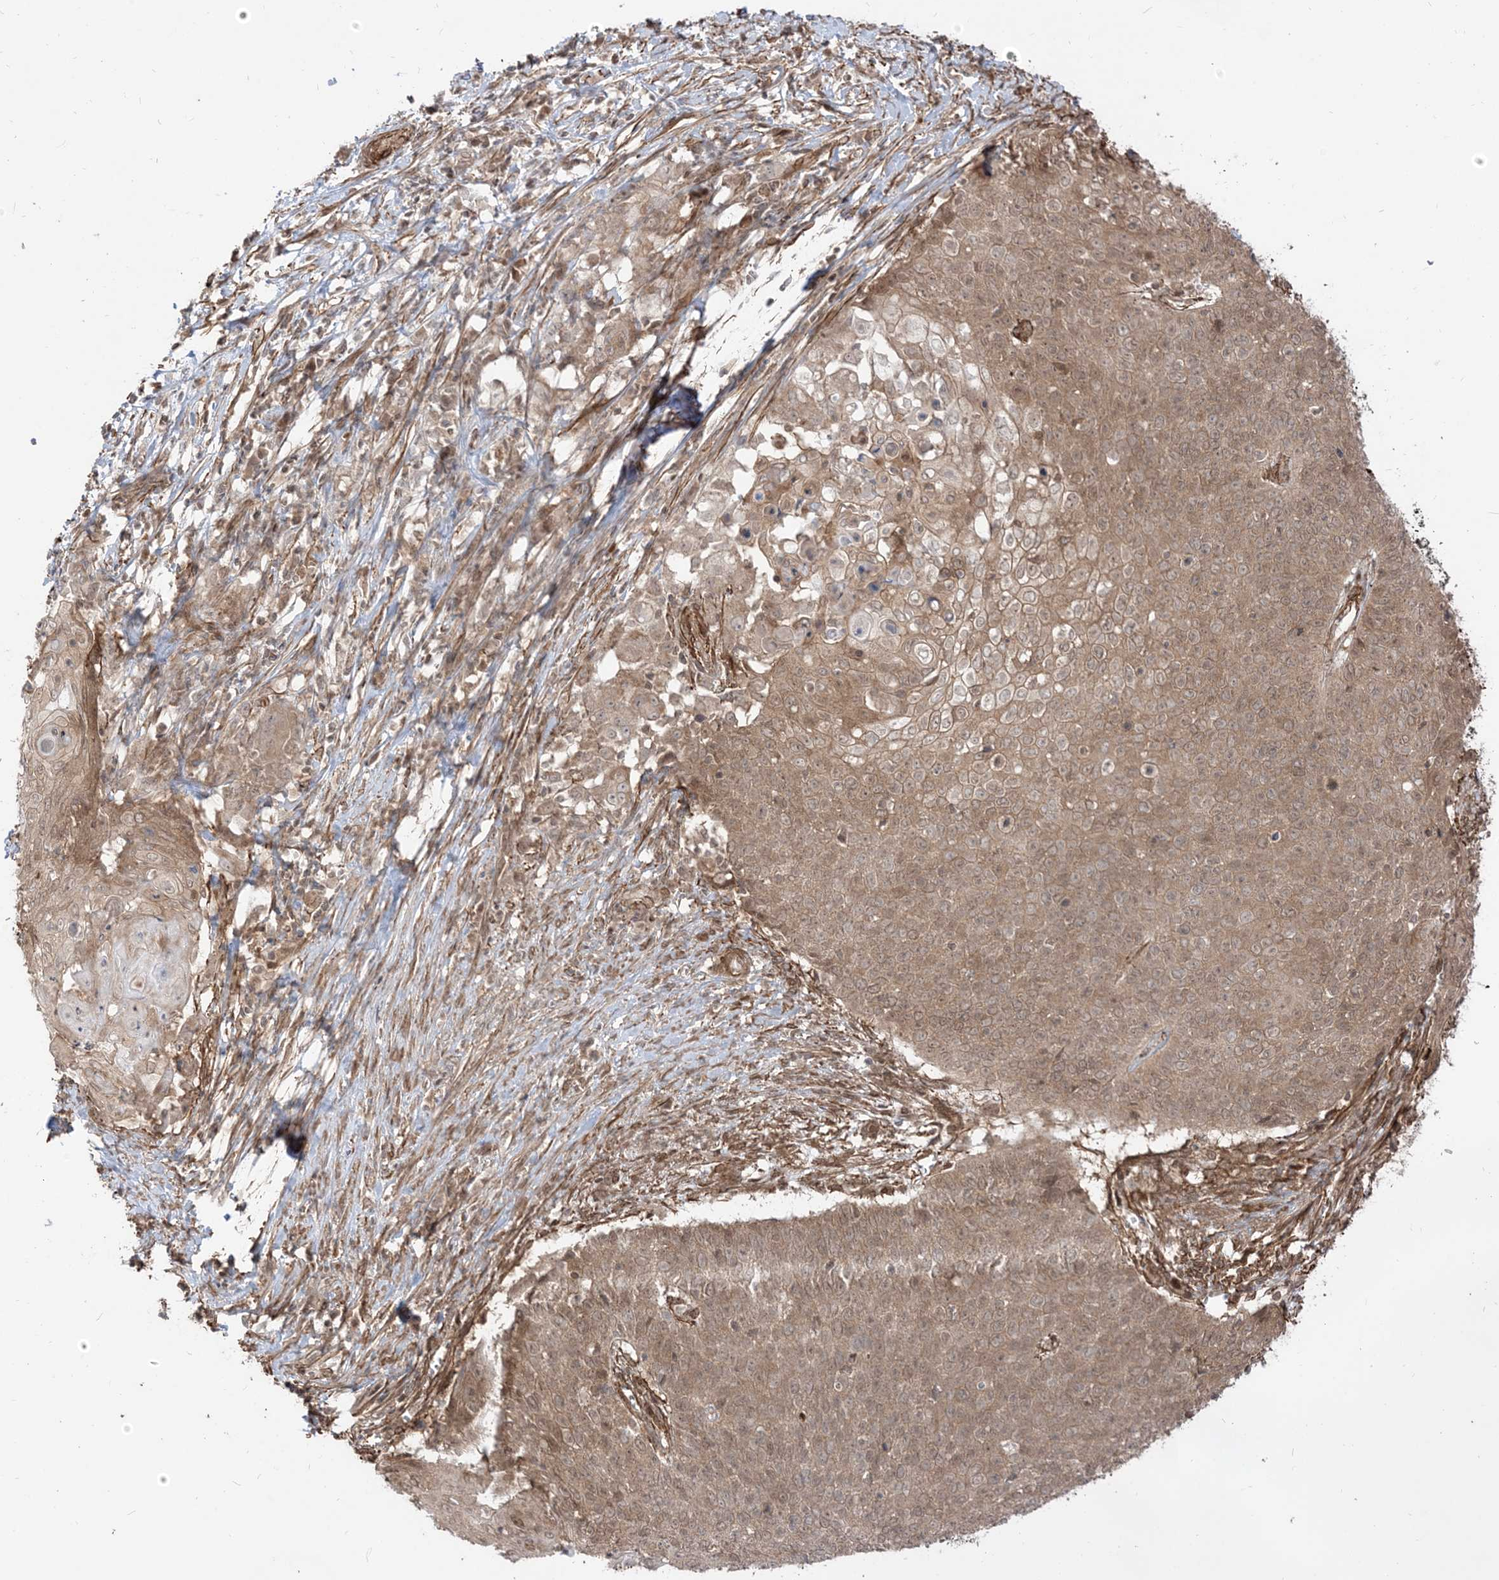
{"staining": {"intensity": "moderate", "quantity": ">75%", "location": "cytoplasmic/membranous,nuclear"}, "tissue": "cervical cancer", "cell_type": "Tumor cells", "image_type": "cancer", "snomed": [{"axis": "morphology", "description": "Squamous cell carcinoma, NOS"}, {"axis": "topography", "description": "Cervix"}], "caption": "Brown immunohistochemical staining in cervical squamous cell carcinoma shows moderate cytoplasmic/membranous and nuclear positivity in approximately >75% of tumor cells.", "gene": "TBCC", "patient": {"sex": "female", "age": 39}}